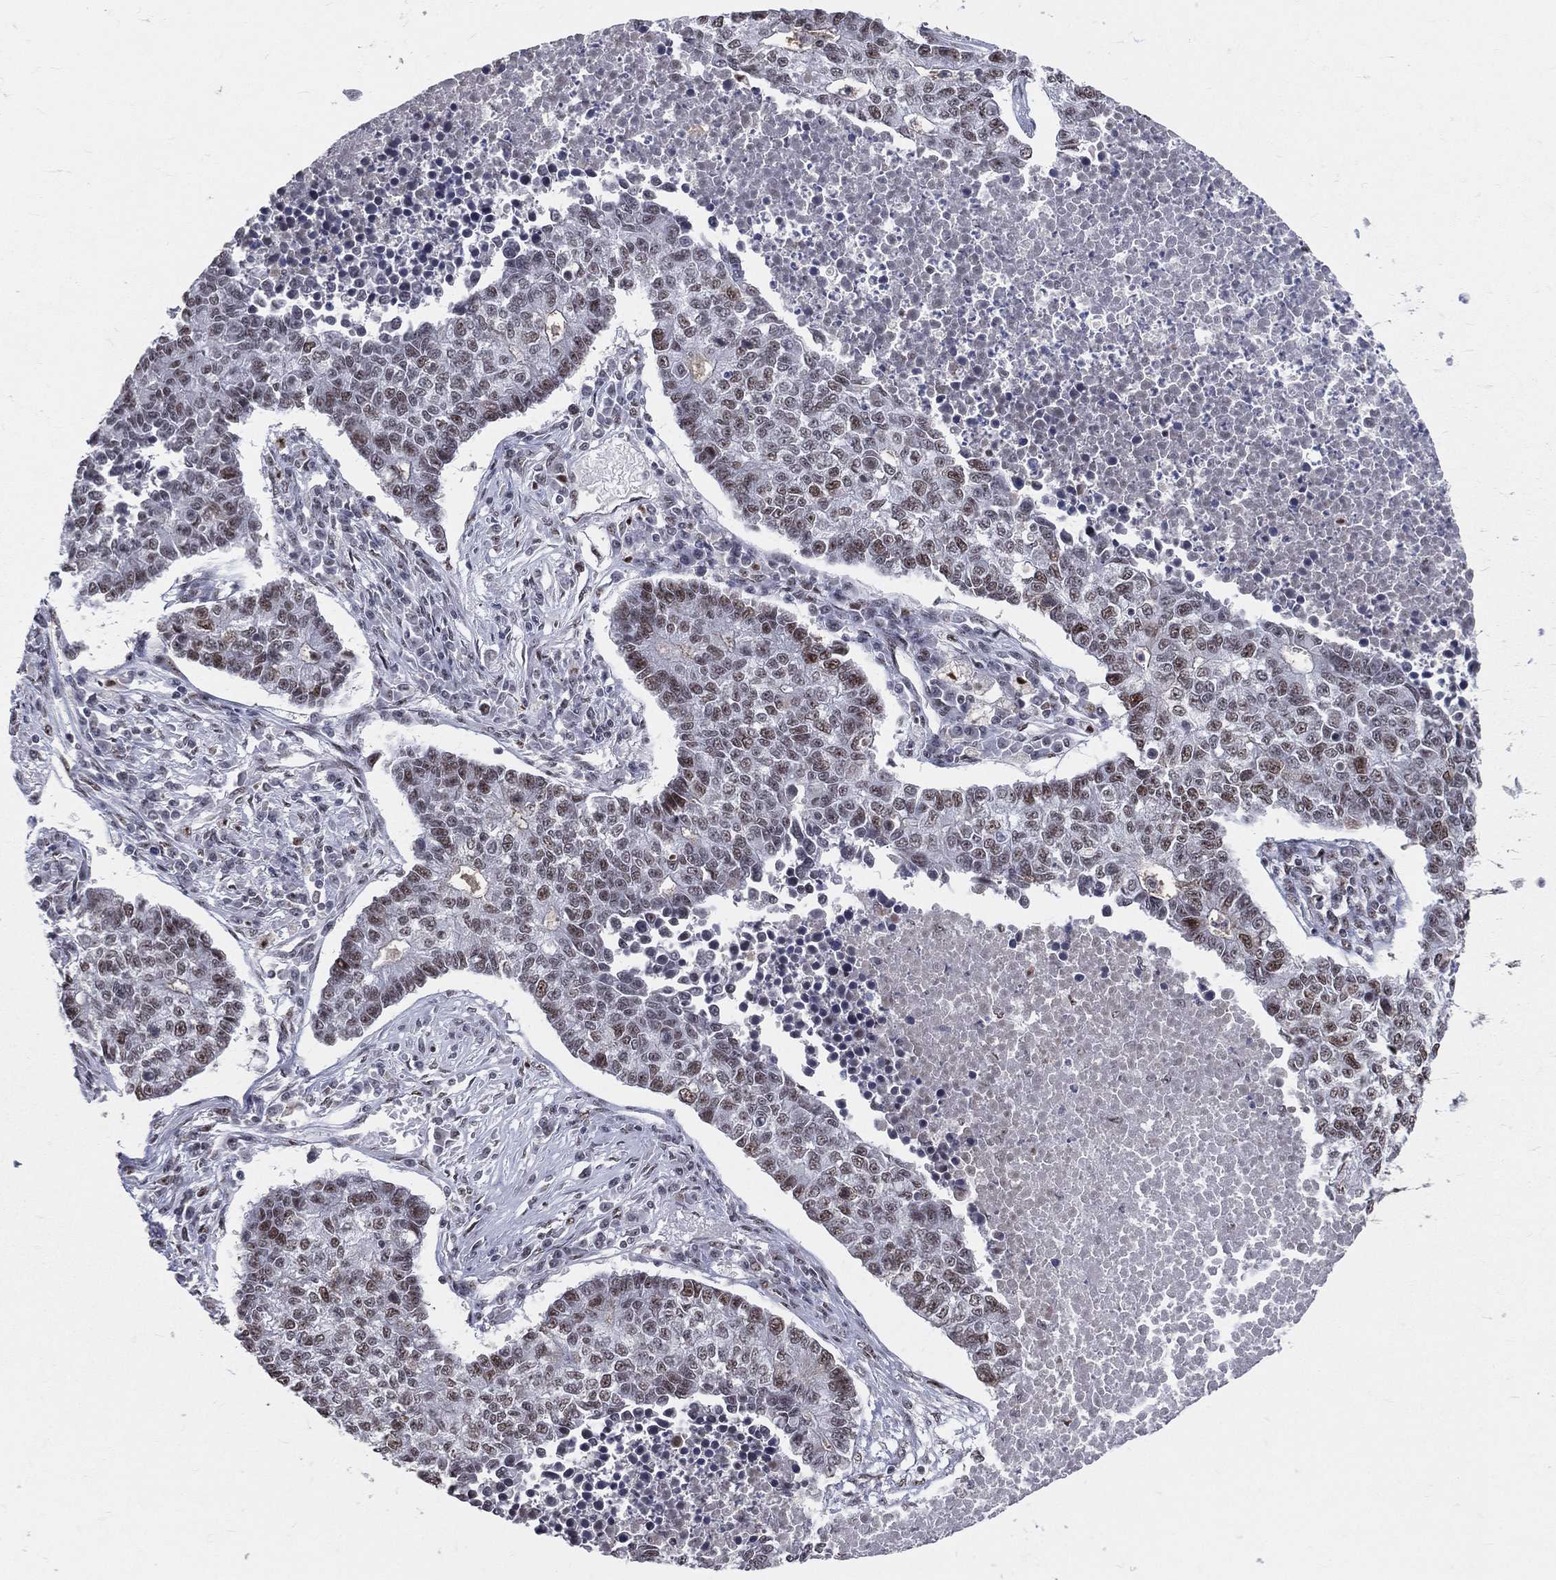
{"staining": {"intensity": "moderate", "quantity": "25%-75%", "location": "nuclear"}, "tissue": "lung cancer", "cell_type": "Tumor cells", "image_type": "cancer", "snomed": [{"axis": "morphology", "description": "Adenocarcinoma, NOS"}, {"axis": "topography", "description": "Lung"}], "caption": "Human lung cancer stained for a protein (brown) exhibits moderate nuclear positive expression in about 25%-75% of tumor cells.", "gene": "CDK7", "patient": {"sex": "male", "age": 57}}